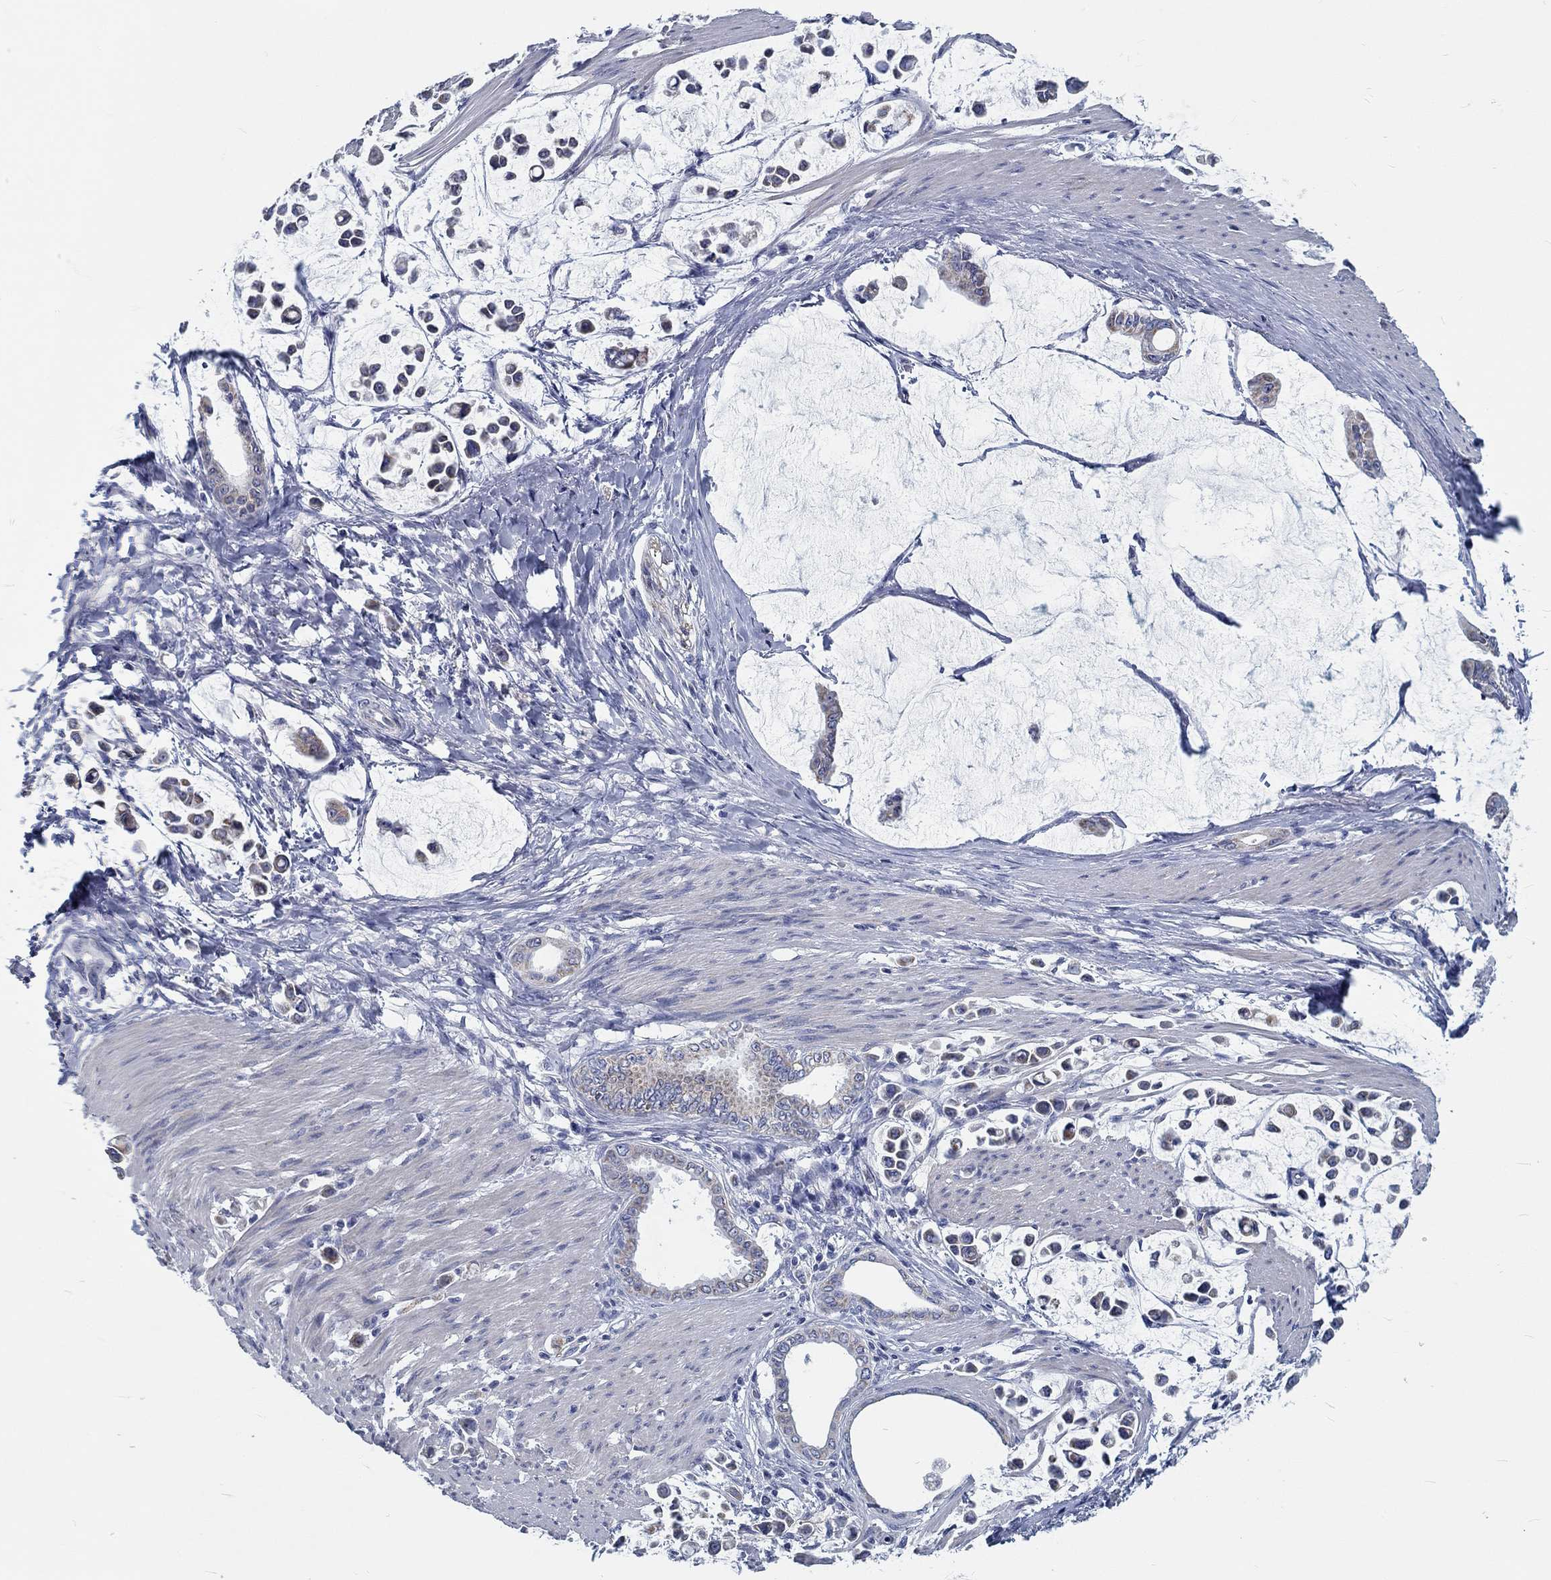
{"staining": {"intensity": "weak", "quantity": "25%-75%", "location": "cytoplasmic/membranous"}, "tissue": "stomach cancer", "cell_type": "Tumor cells", "image_type": "cancer", "snomed": [{"axis": "morphology", "description": "Adenocarcinoma, NOS"}, {"axis": "topography", "description": "Stomach"}], "caption": "Immunohistochemistry (DAB) staining of stomach cancer displays weak cytoplasmic/membranous protein expression in approximately 25%-75% of tumor cells.", "gene": "MYBPC1", "patient": {"sex": "male", "age": 82}}